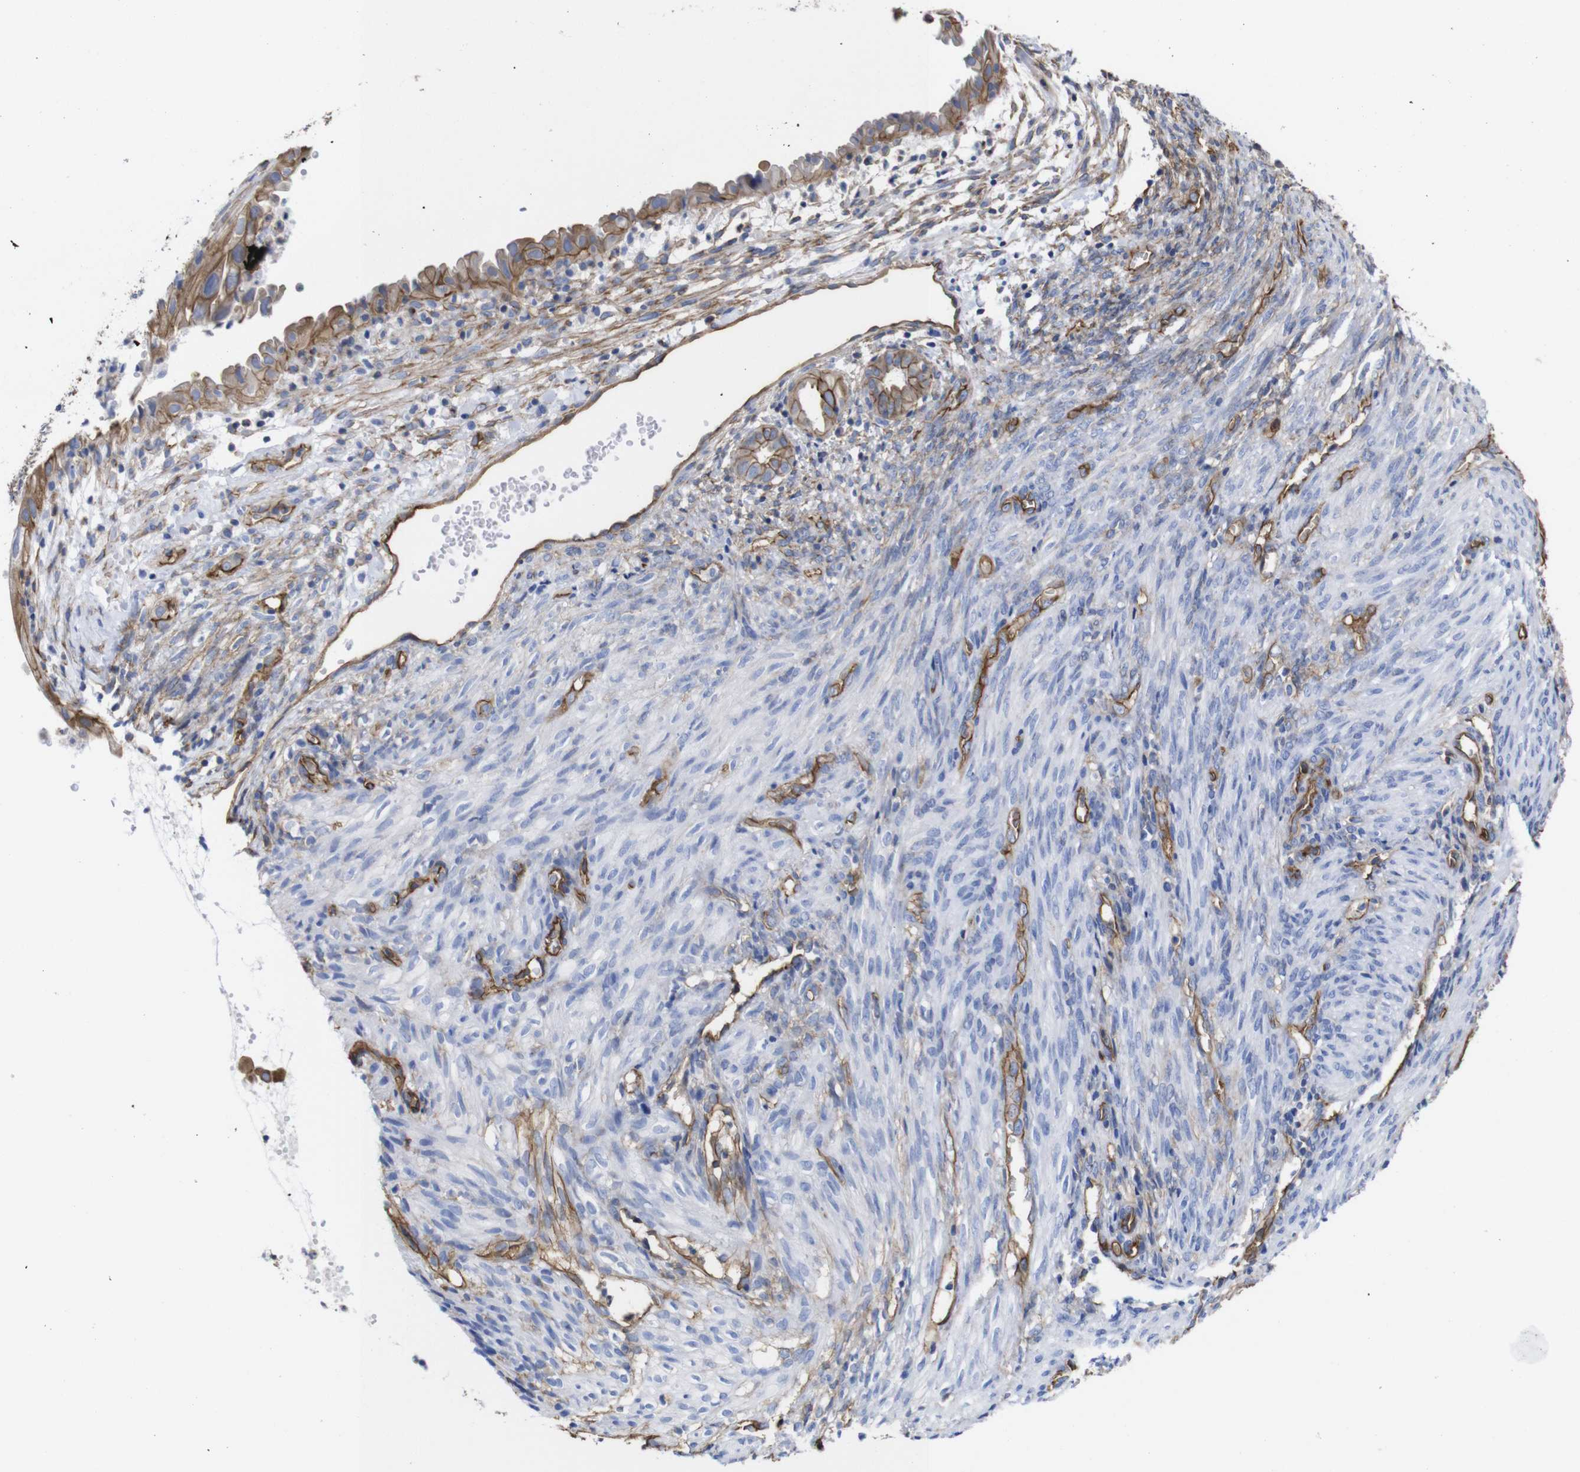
{"staining": {"intensity": "weak", "quantity": ">75%", "location": "cytoplasmic/membranous"}, "tissue": "cervical cancer", "cell_type": "Tumor cells", "image_type": "cancer", "snomed": [{"axis": "morphology", "description": "Normal tissue, NOS"}, {"axis": "morphology", "description": "Adenocarcinoma, NOS"}, {"axis": "topography", "description": "Cervix"}, {"axis": "topography", "description": "Endometrium"}], "caption": "This image shows immunohistochemistry staining of adenocarcinoma (cervical), with low weak cytoplasmic/membranous positivity in approximately >75% of tumor cells.", "gene": "SPTBN1", "patient": {"sex": "female", "age": 86}}